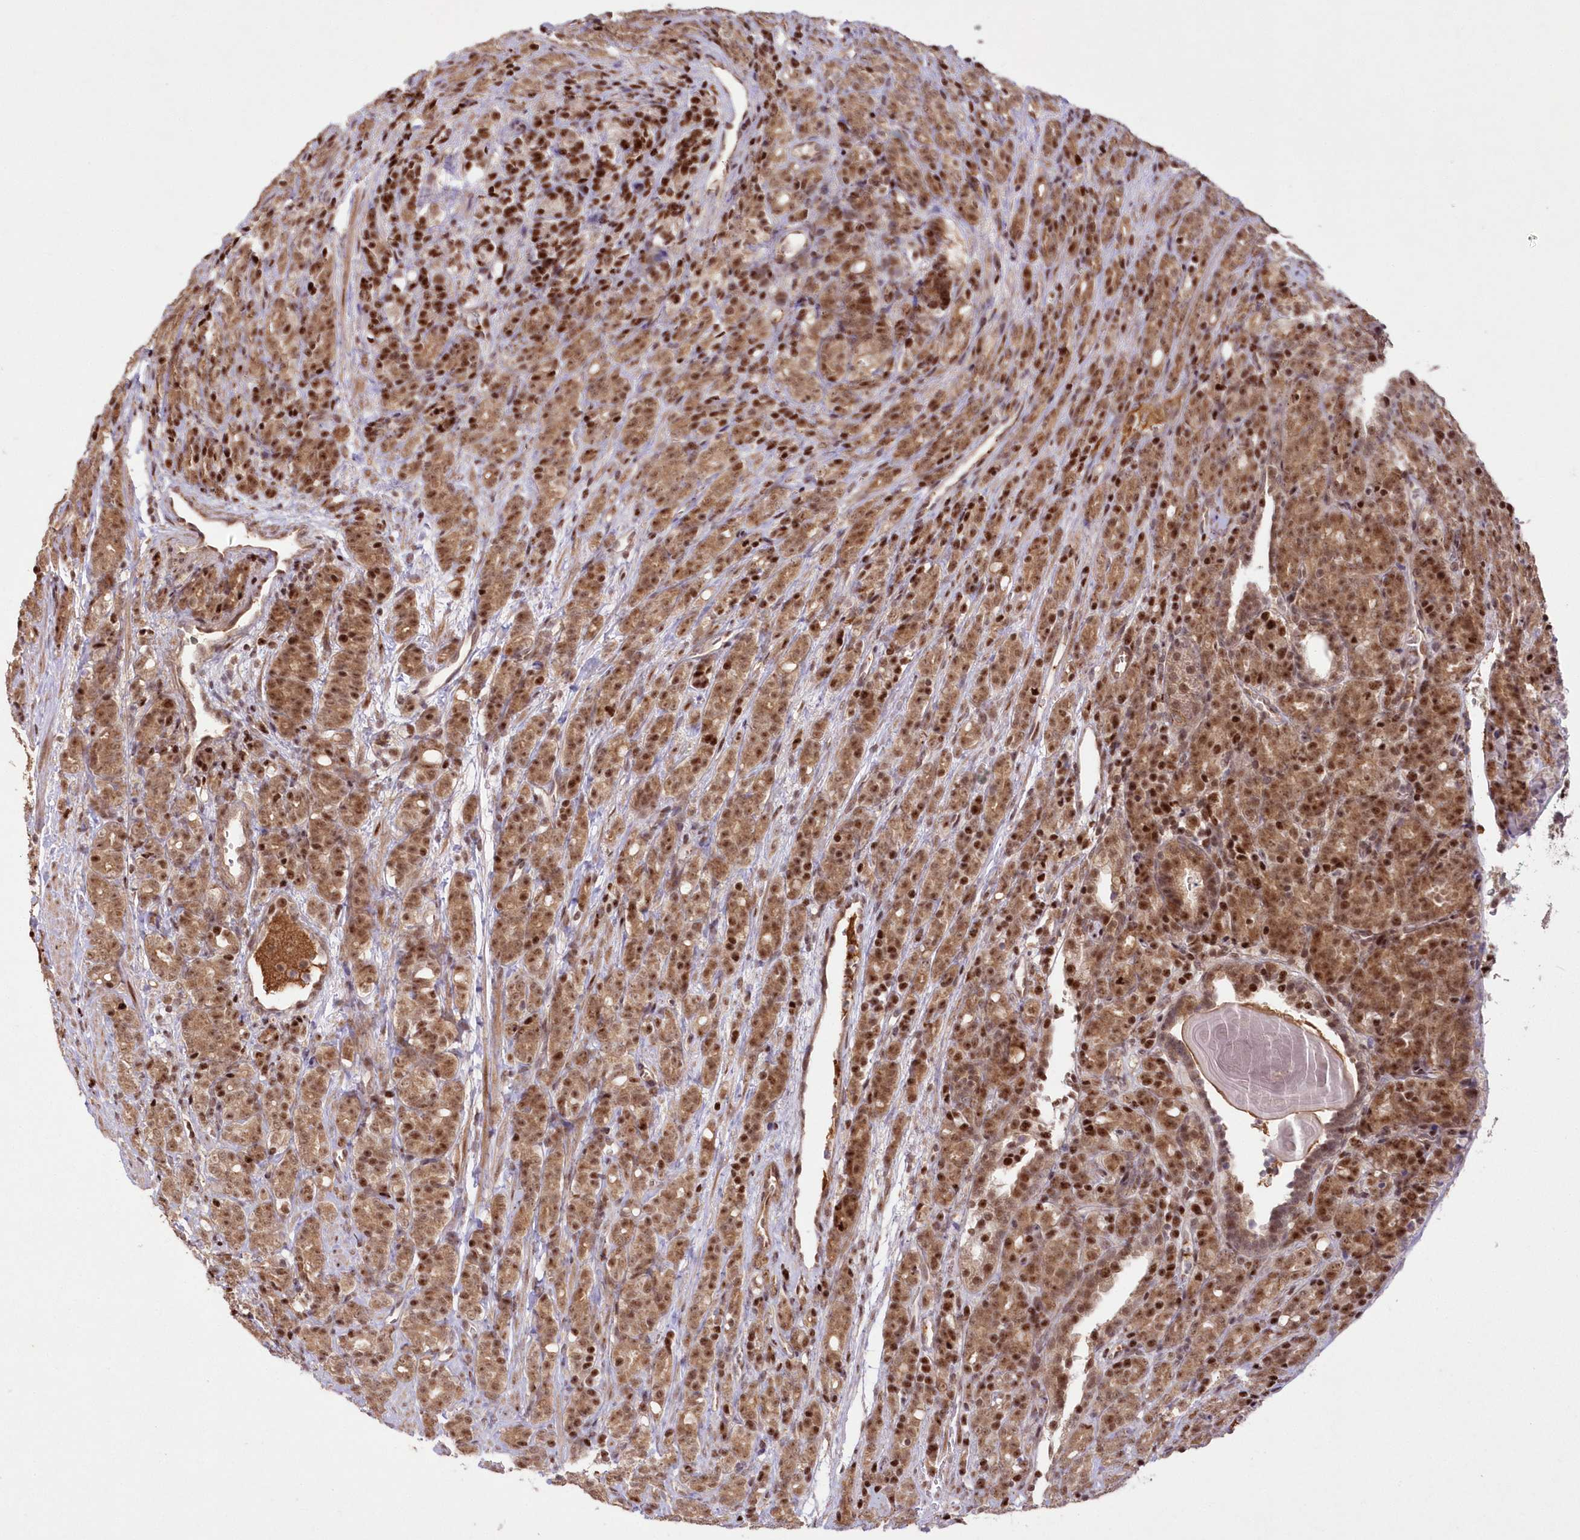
{"staining": {"intensity": "moderate", "quantity": ">75%", "location": "cytoplasmic/membranous,nuclear"}, "tissue": "prostate cancer", "cell_type": "Tumor cells", "image_type": "cancer", "snomed": [{"axis": "morphology", "description": "Adenocarcinoma, High grade"}, {"axis": "topography", "description": "Prostate"}], "caption": "Prostate cancer (high-grade adenocarcinoma) stained with a protein marker displays moderate staining in tumor cells.", "gene": "WBP1L", "patient": {"sex": "male", "age": 62}}